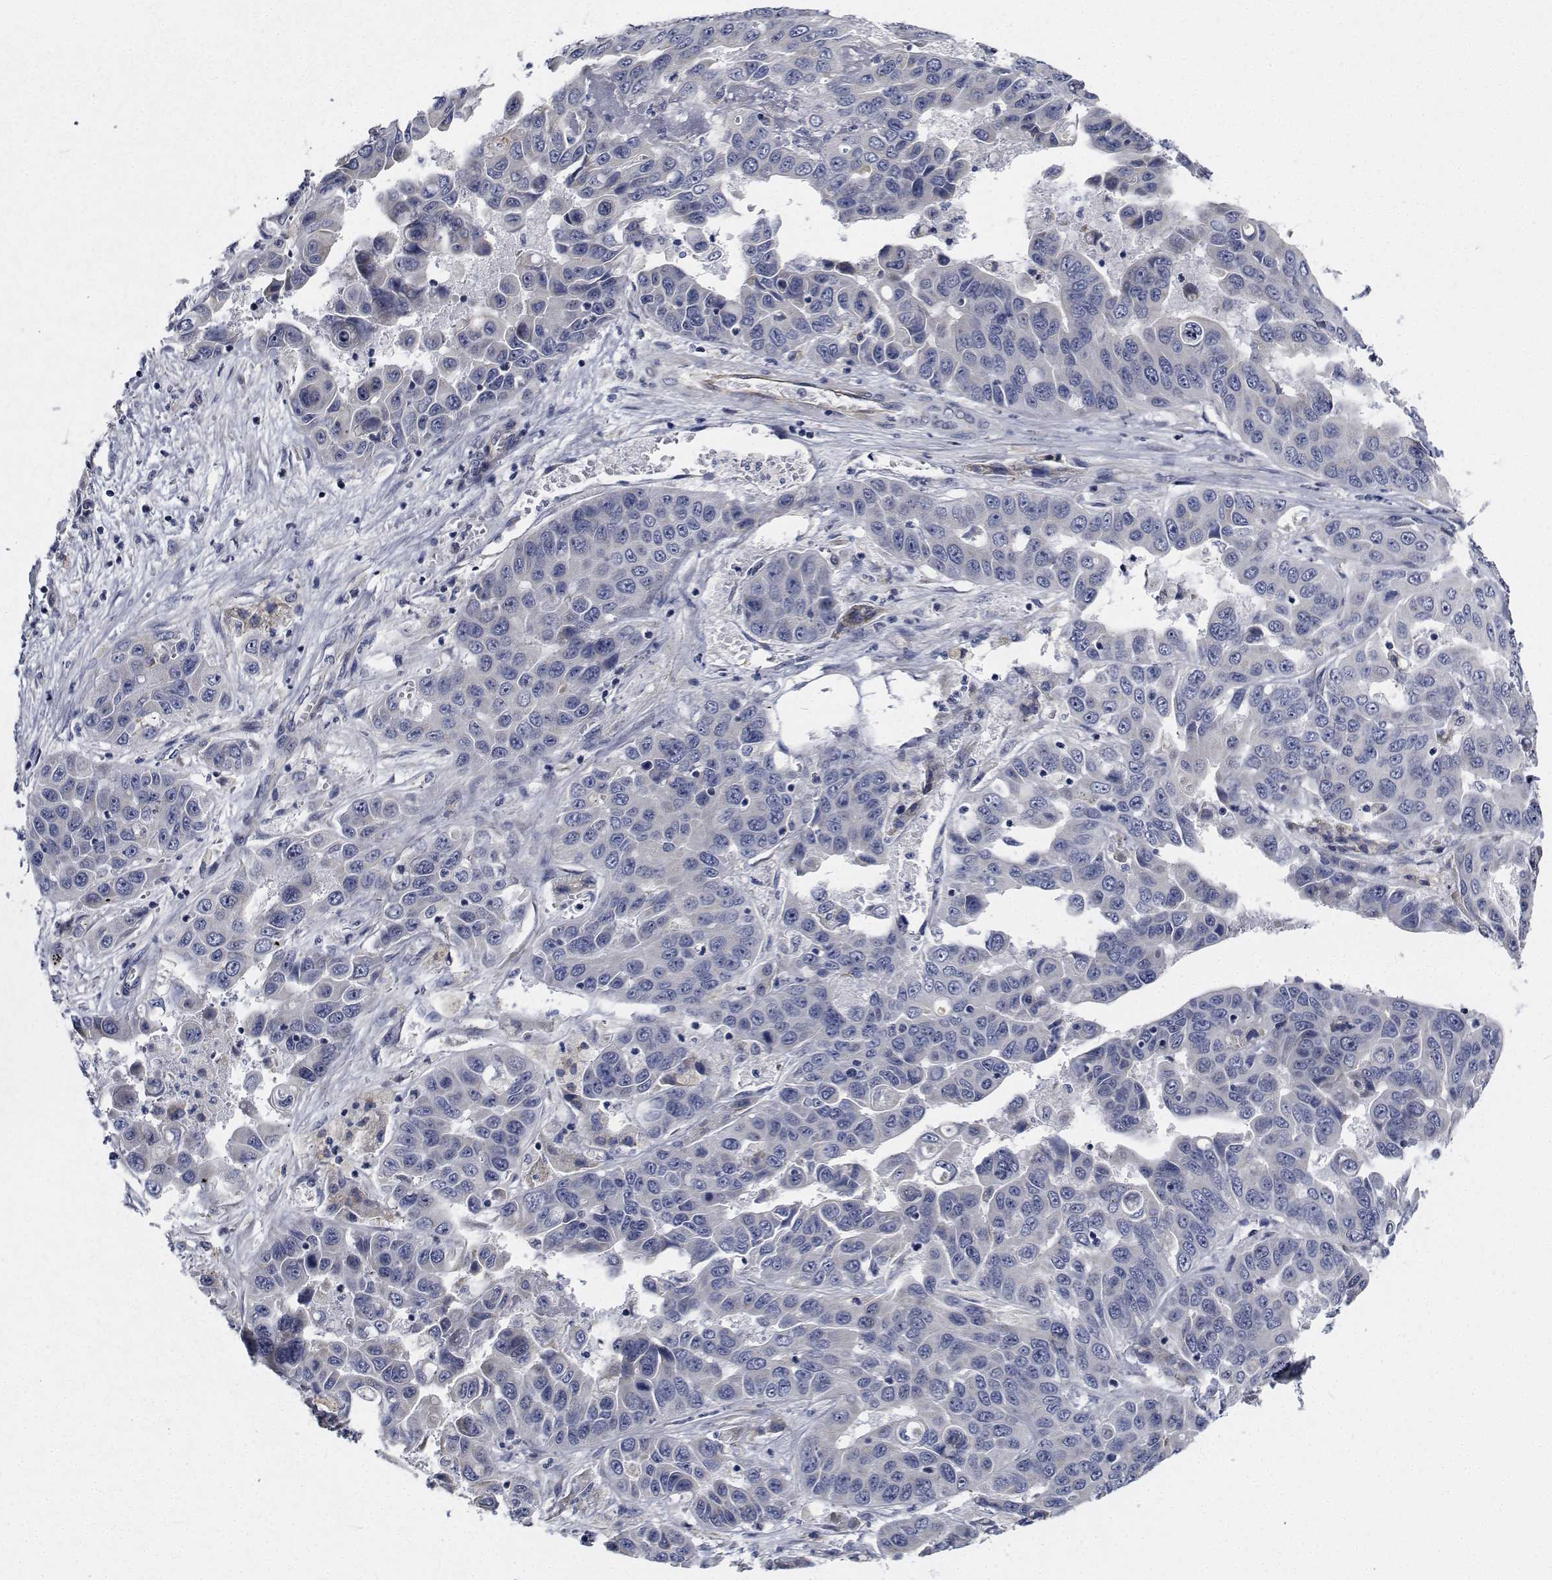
{"staining": {"intensity": "negative", "quantity": "none", "location": "none"}, "tissue": "liver cancer", "cell_type": "Tumor cells", "image_type": "cancer", "snomed": [{"axis": "morphology", "description": "Cholangiocarcinoma"}, {"axis": "topography", "description": "Liver"}], "caption": "Tumor cells are negative for protein expression in human liver cholangiocarcinoma. (DAB IHC with hematoxylin counter stain).", "gene": "TTBK1", "patient": {"sex": "female", "age": 52}}